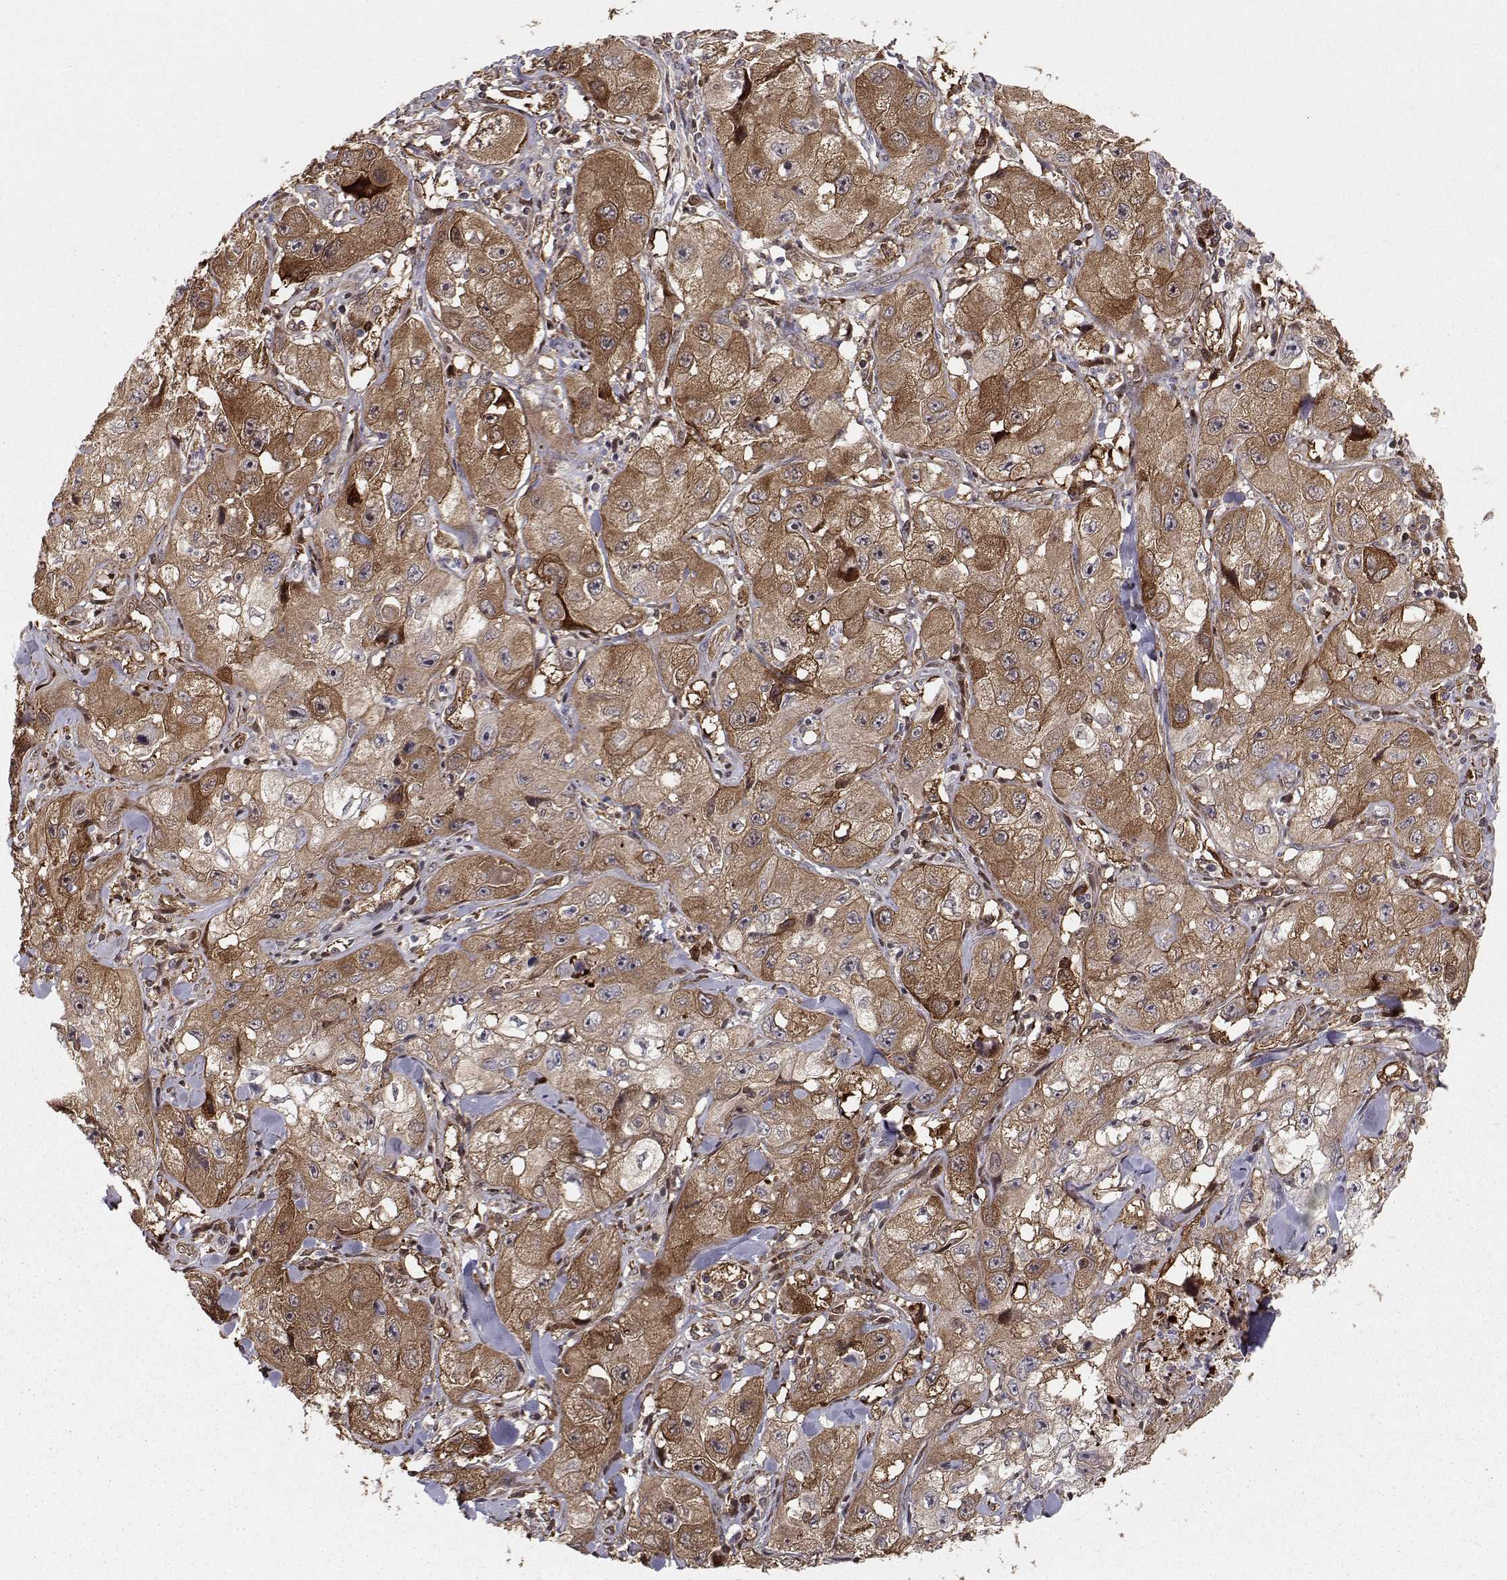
{"staining": {"intensity": "moderate", "quantity": "25%-75%", "location": "cytoplasmic/membranous"}, "tissue": "skin cancer", "cell_type": "Tumor cells", "image_type": "cancer", "snomed": [{"axis": "morphology", "description": "Squamous cell carcinoma, NOS"}, {"axis": "topography", "description": "Skin"}, {"axis": "topography", "description": "Subcutis"}], "caption": "Skin cancer tissue exhibits moderate cytoplasmic/membranous expression in about 25%-75% of tumor cells, visualized by immunohistochemistry.", "gene": "HSP90AB1", "patient": {"sex": "male", "age": 73}}